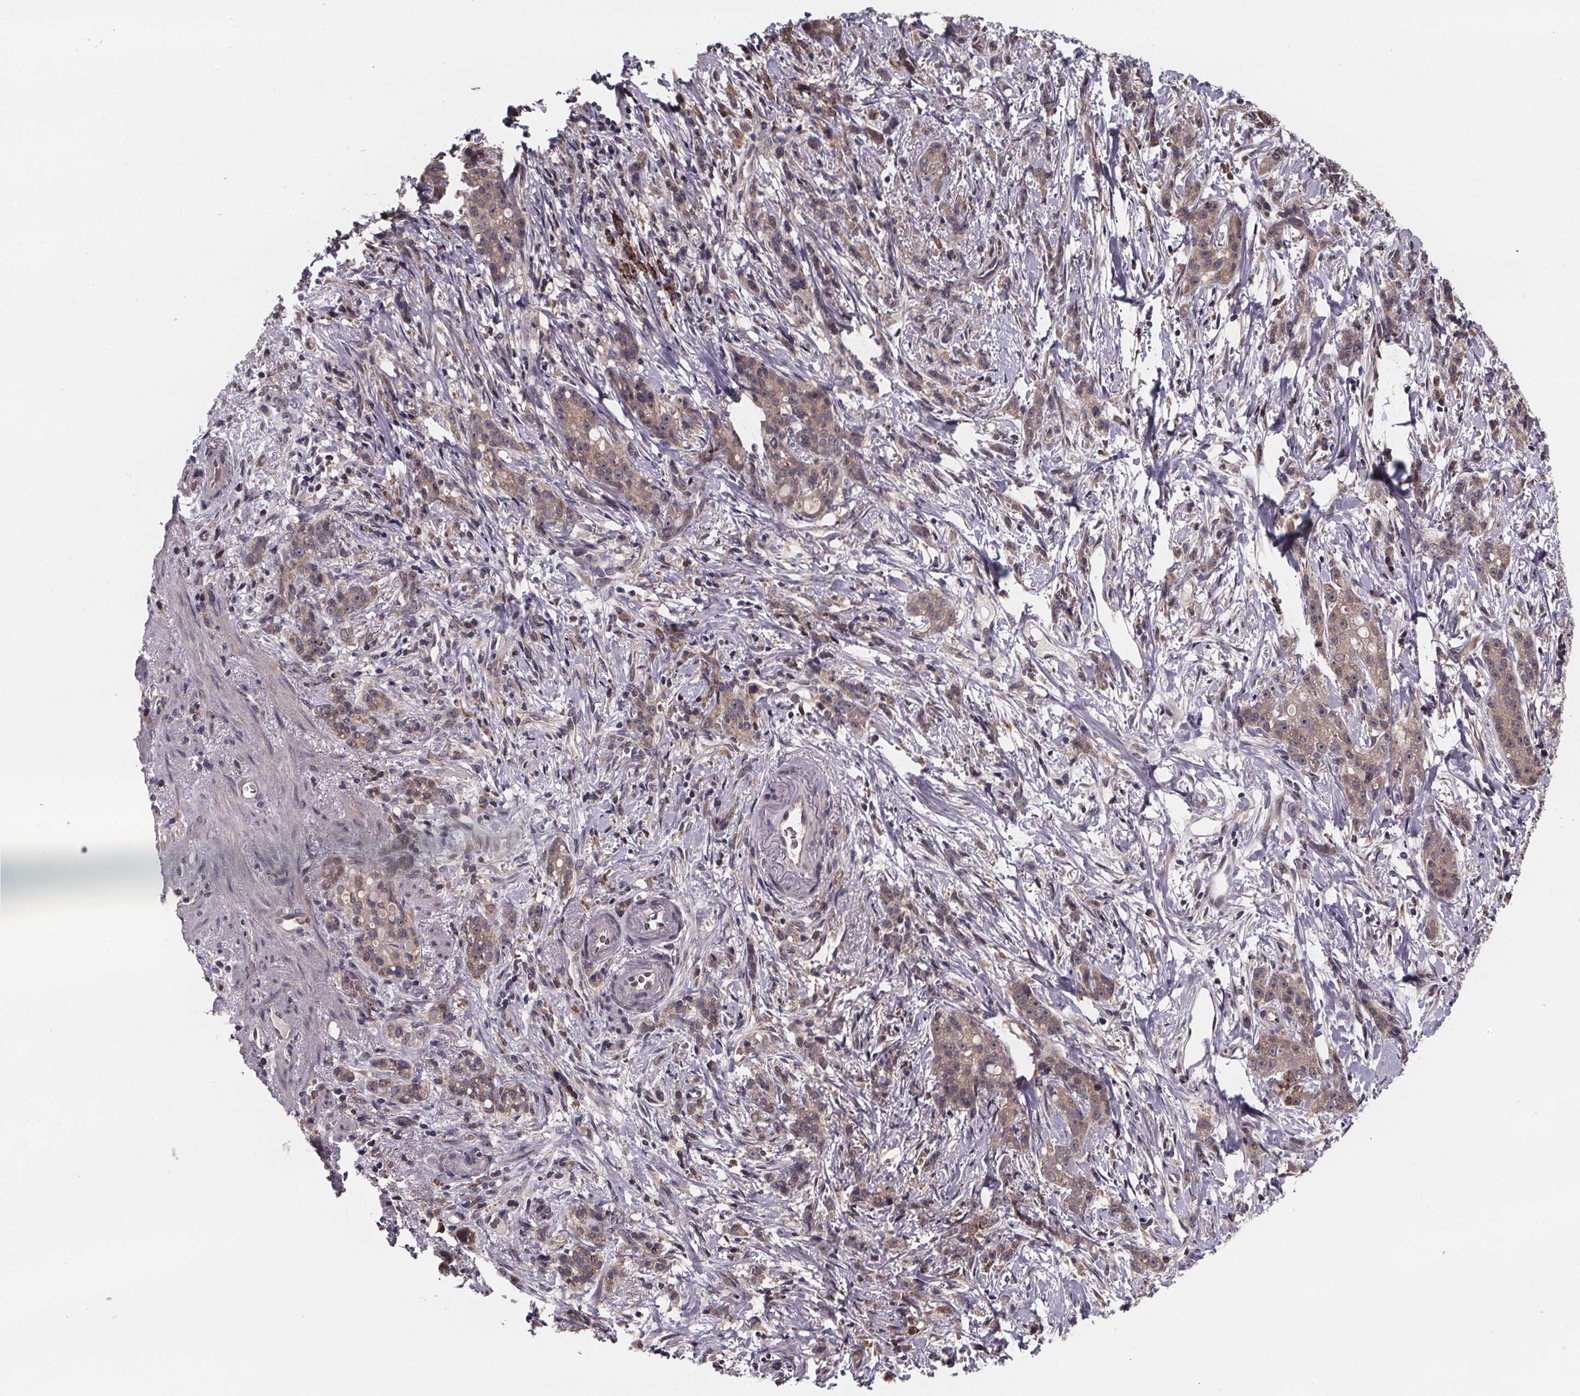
{"staining": {"intensity": "weak", "quantity": ">75%", "location": "cytoplasmic/membranous"}, "tissue": "stomach cancer", "cell_type": "Tumor cells", "image_type": "cancer", "snomed": [{"axis": "morphology", "description": "Adenocarcinoma, NOS"}, {"axis": "topography", "description": "Stomach, lower"}], "caption": "IHC histopathology image of neoplastic tissue: human adenocarcinoma (stomach) stained using IHC reveals low levels of weak protein expression localized specifically in the cytoplasmic/membranous of tumor cells, appearing as a cytoplasmic/membranous brown color.", "gene": "SAT1", "patient": {"sex": "male", "age": 88}}